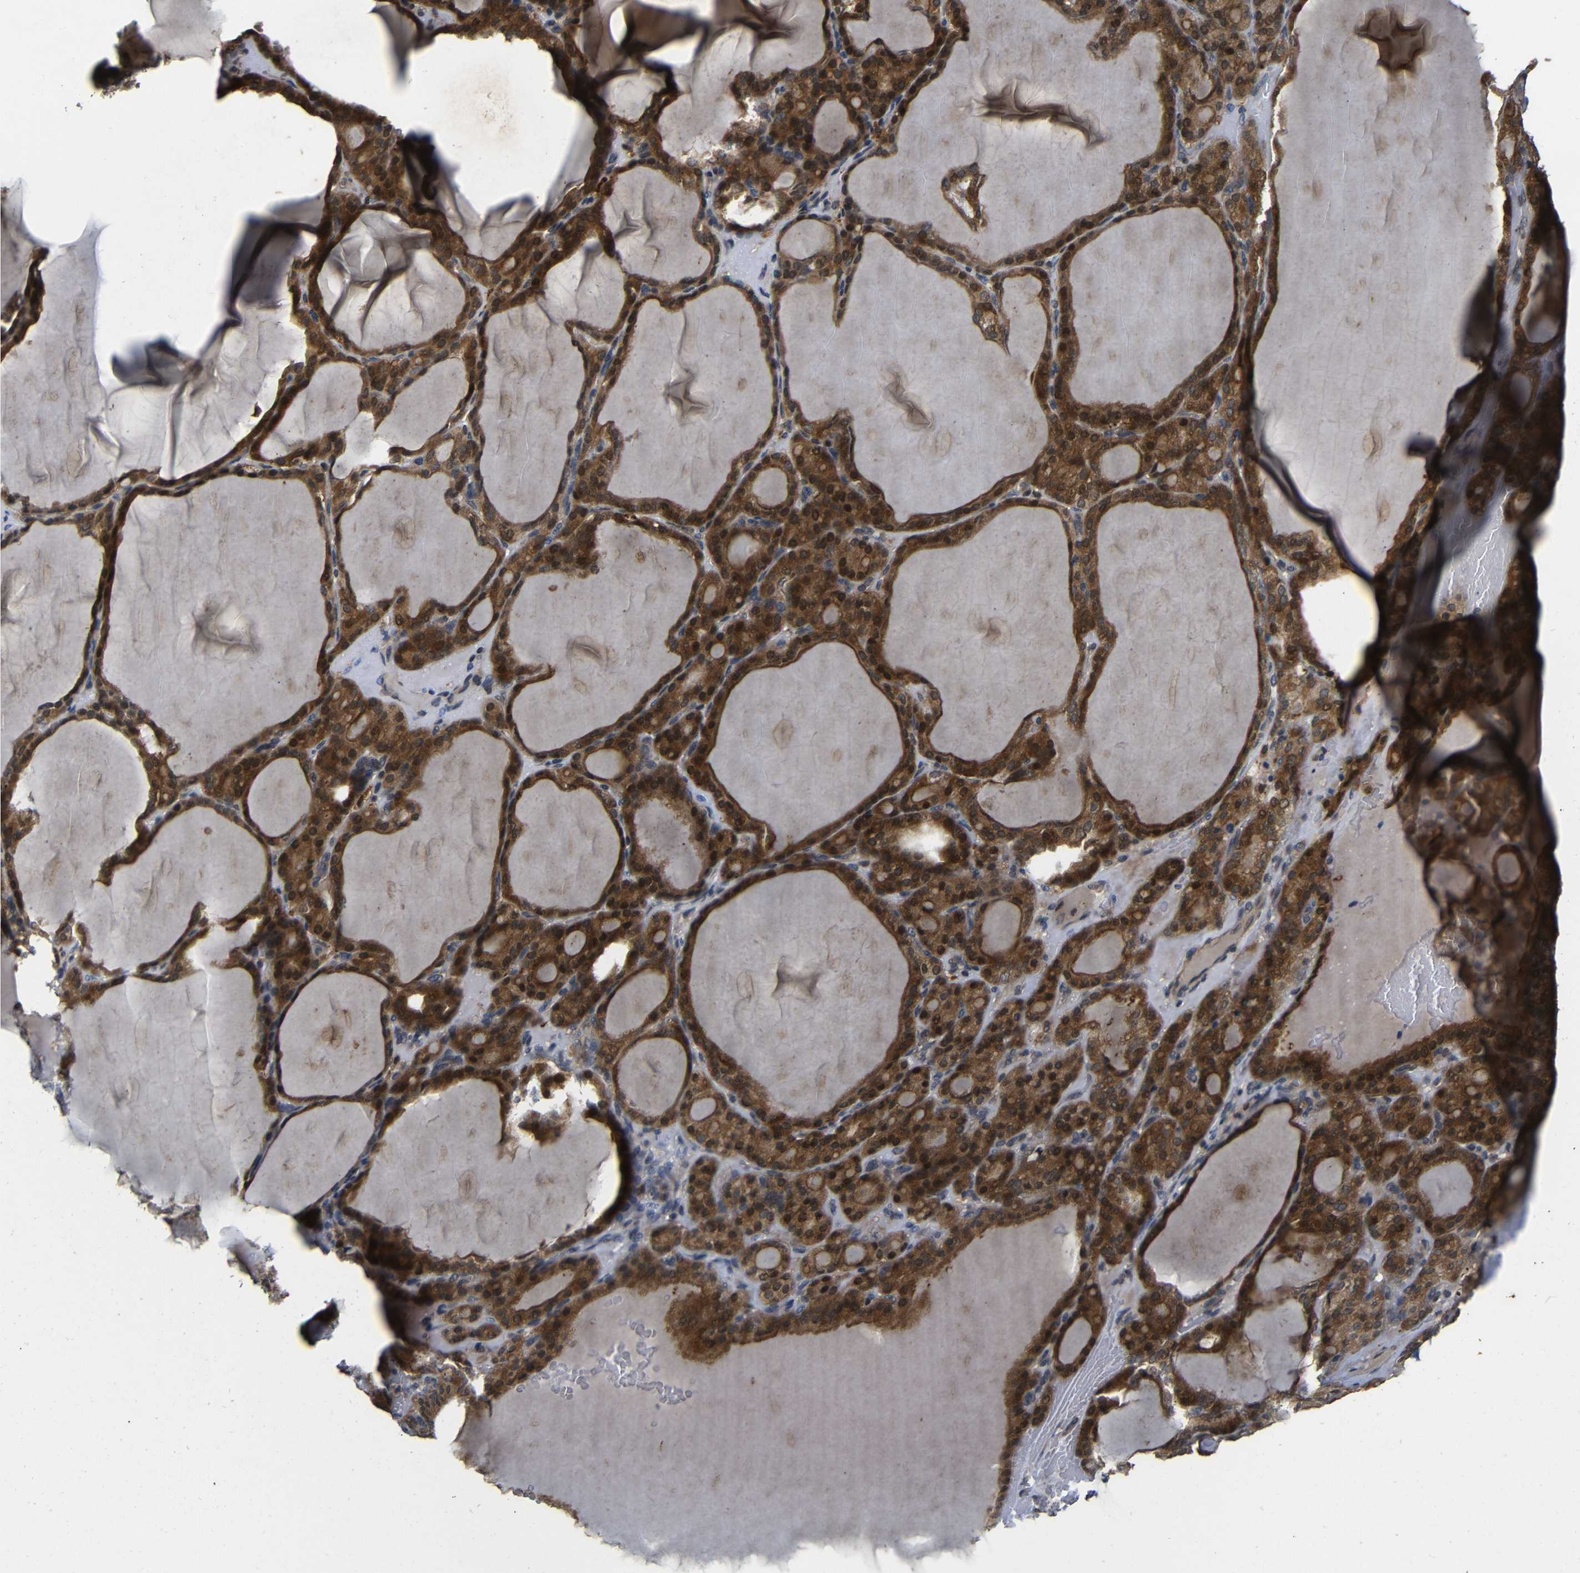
{"staining": {"intensity": "strong", "quantity": ">75%", "location": "cytoplasmic/membranous"}, "tissue": "thyroid gland", "cell_type": "Glandular cells", "image_type": "normal", "snomed": [{"axis": "morphology", "description": "Normal tissue, NOS"}, {"axis": "topography", "description": "Thyroid gland"}], "caption": "Immunohistochemistry (IHC) of unremarkable thyroid gland displays high levels of strong cytoplasmic/membranous staining in about >75% of glandular cells.", "gene": "ATG12", "patient": {"sex": "female", "age": 28}}